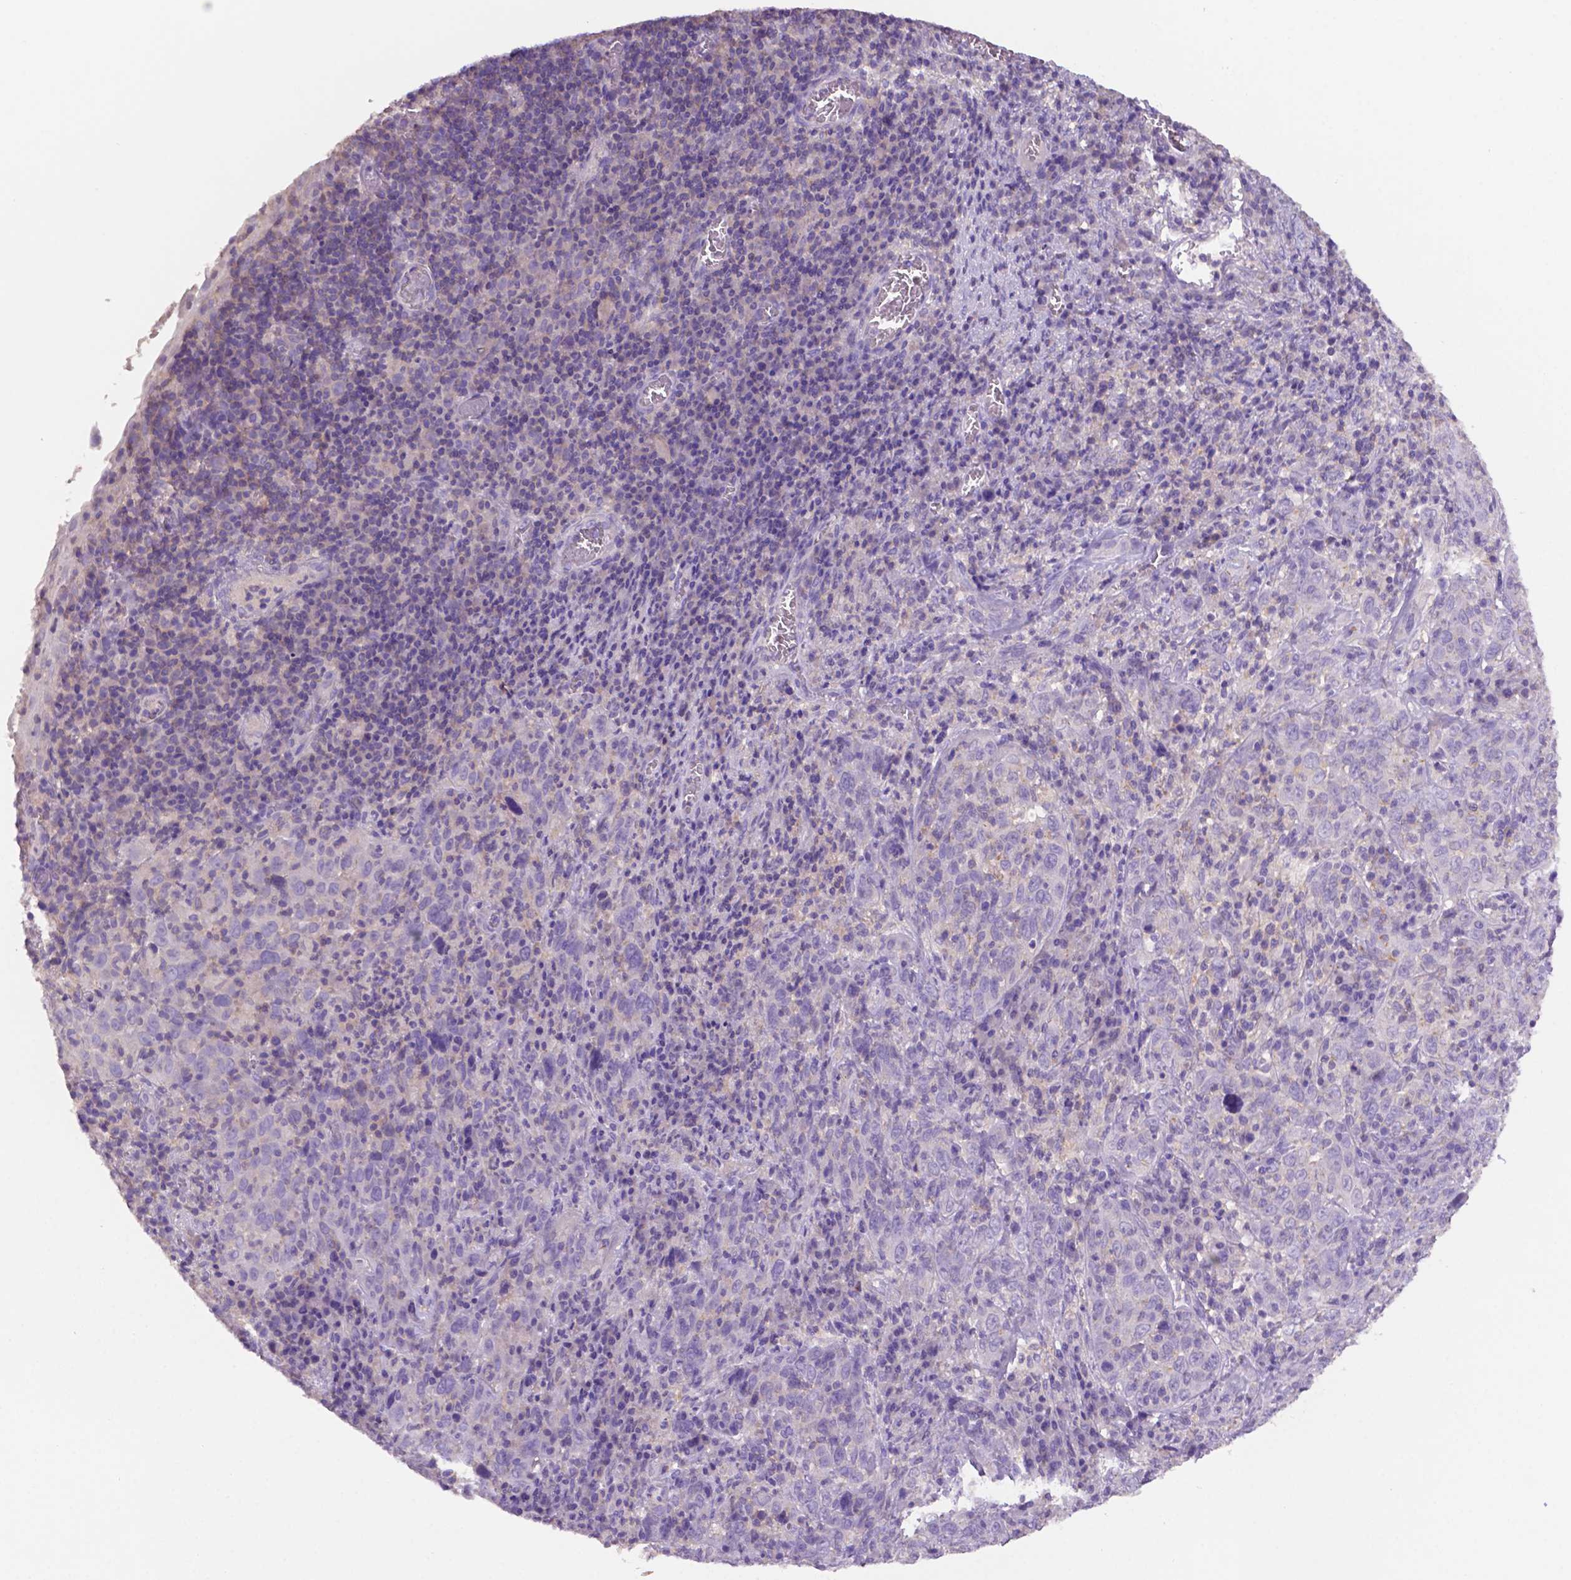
{"staining": {"intensity": "negative", "quantity": "none", "location": "none"}, "tissue": "cervical cancer", "cell_type": "Tumor cells", "image_type": "cancer", "snomed": [{"axis": "morphology", "description": "Squamous cell carcinoma, NOS"}, {"axis": "topography", "description": "Cervix"}], "caption": "DAB immunohistochemical staining of human cervical squamous cell carcinoma exhibits no significant staining in tumor cells.", "gene": "PRPS2", "patient": {"sex": "female", "age": 46}}